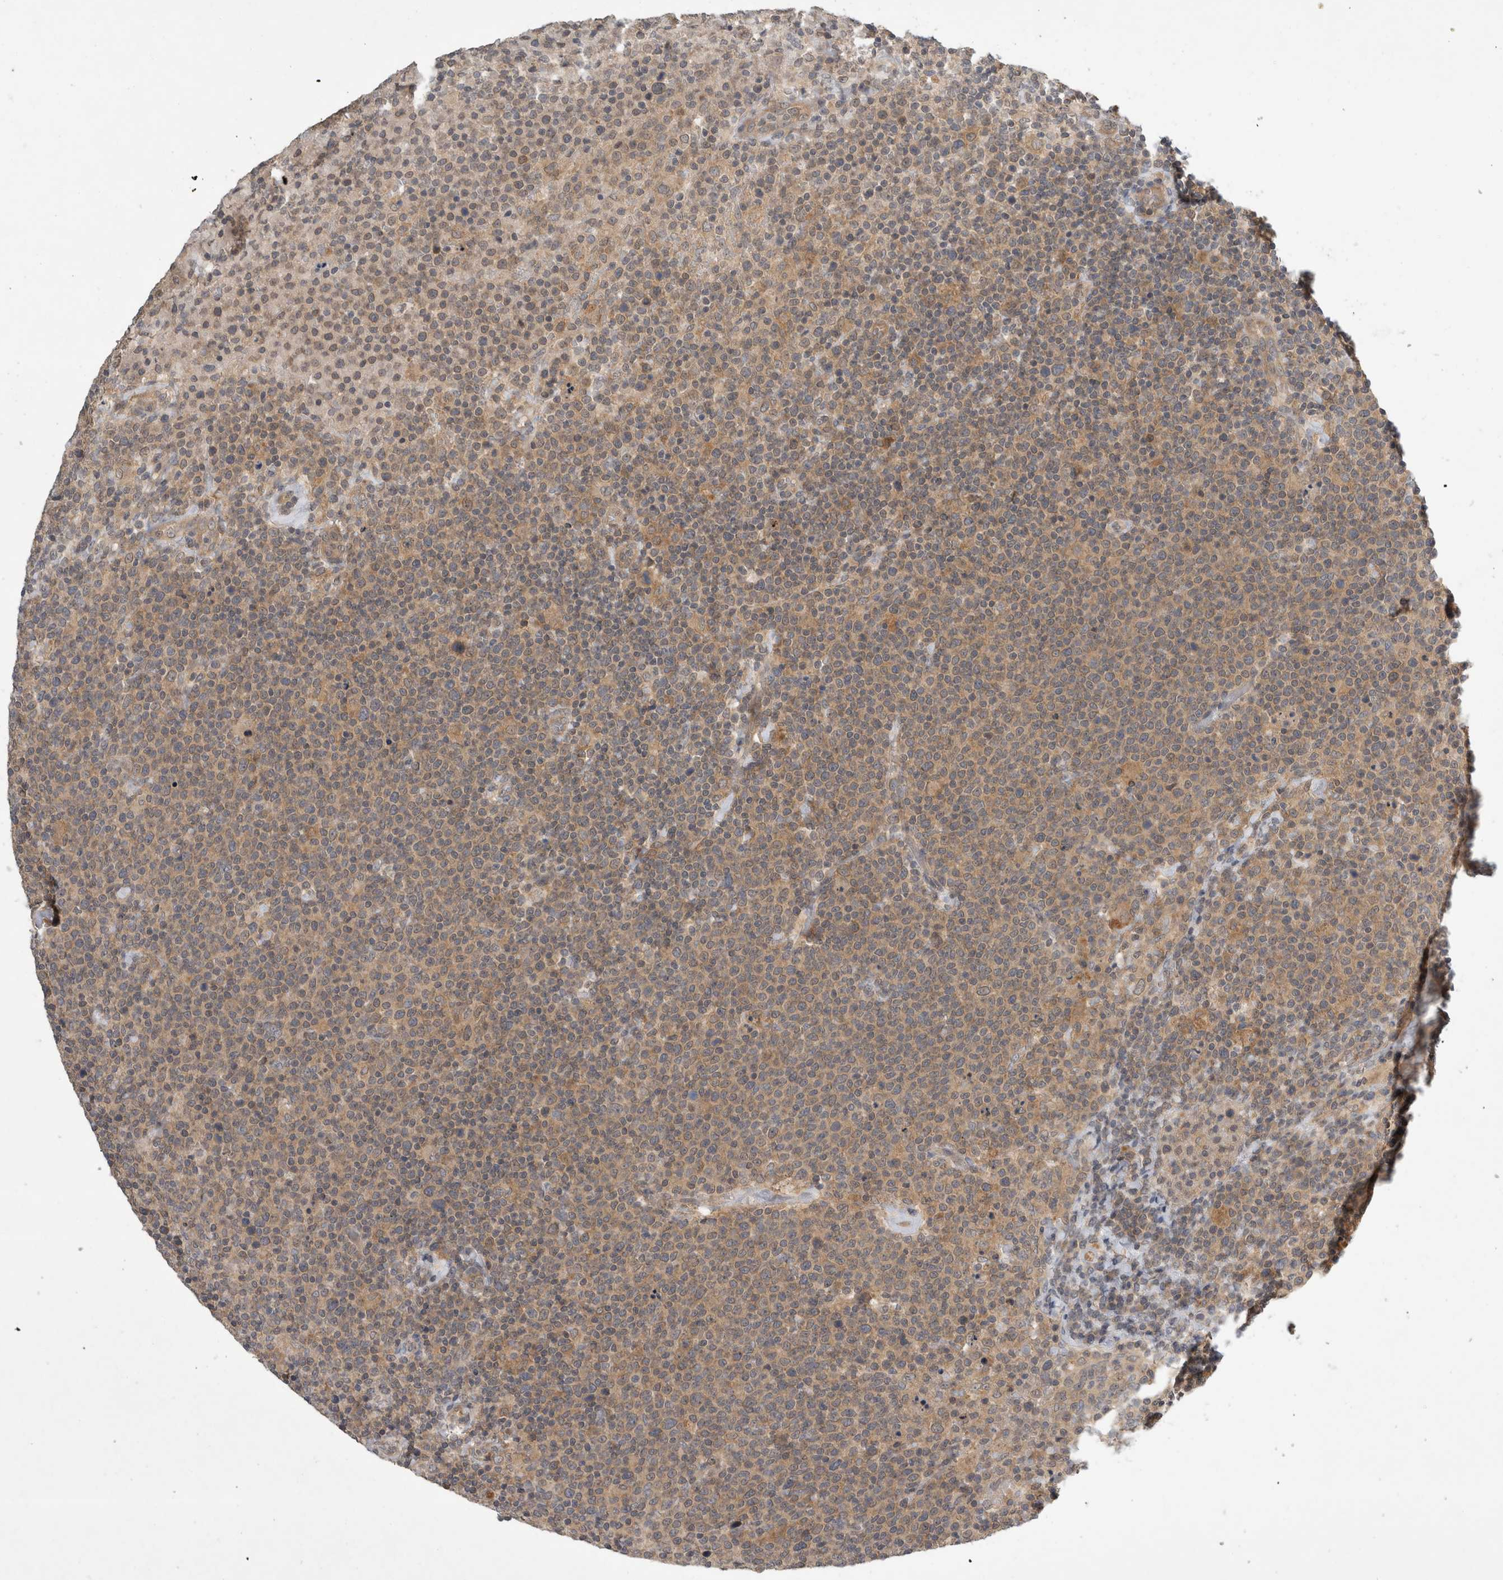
{"staining": {"intensity": "weak", "quantity": ">75%", "location": "cytoplasmic/membranous"}, "tissue": "lymphoma", "cell_type": "Tumor cells", "image_type": "cancer", "snomed": [{"axis": "morphology", "description": "Malignant lymphoma, non-Hodgkin's type, High grade"}, {"axis": "topography", "description": "Lymph node"}], "caption": "Lymphoma stained with a brown dye exhibits weak cytoplasmic/membranous positive positivity in about >75% of tumor cells.", "gene": "AASDHPPT", "patient": {"sex": "male", "age": 61}}